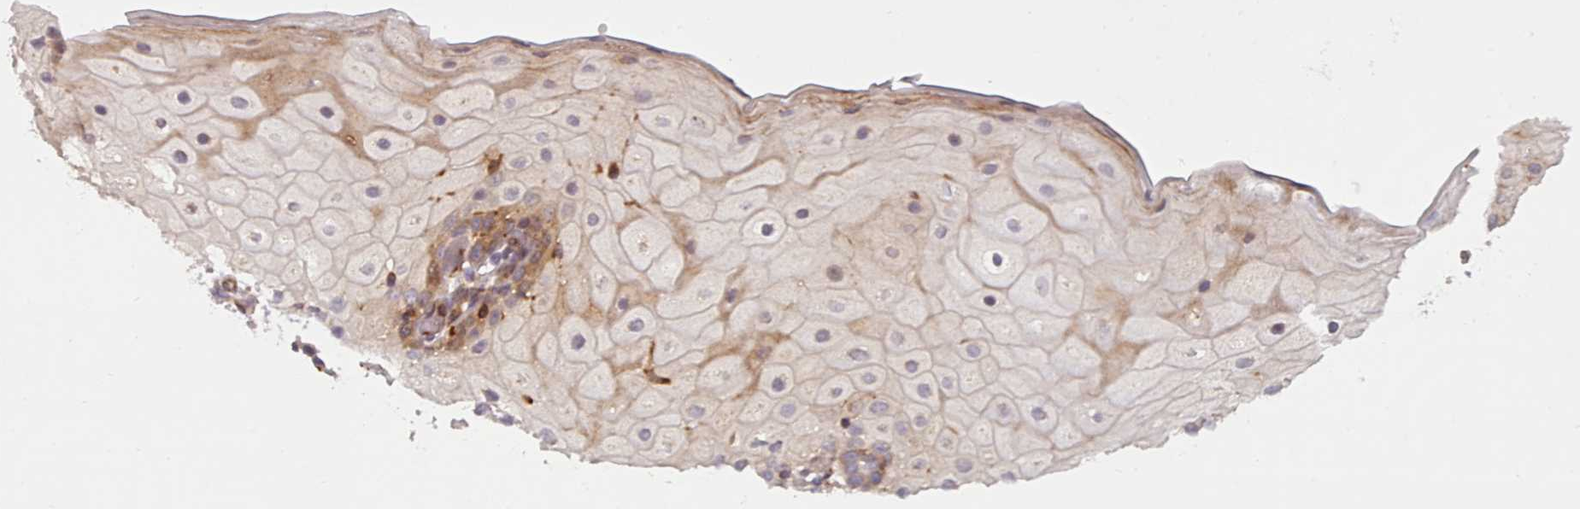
{"staining": {"intensity": "moderate", "quantity": "25%-75%", "location": "cytoplasmic/membranous"}, "tissue": "oral mucosa", "cell_type": "Squamous epithelial cells", "image_type": "normal", "snomed": [{"axis": "morphology", "description": "Normal tissue, NOS"}, {"axis": "topography", "description": "Oral tissue"}], "caption": "Protein expression analysis of benign oral mucosa shows moderate cytoplasmic/membranous positivity in about 25%-75% of squamous epithelial cells. The staining is performed using DAB (3,3'-diaminobenzidine) brown chromogen to label protein expression. The nuclei are counter-stained blue using hematoxylin.", "gene": "GBGT1", "patient": {"sex": "female", "age": 70}}